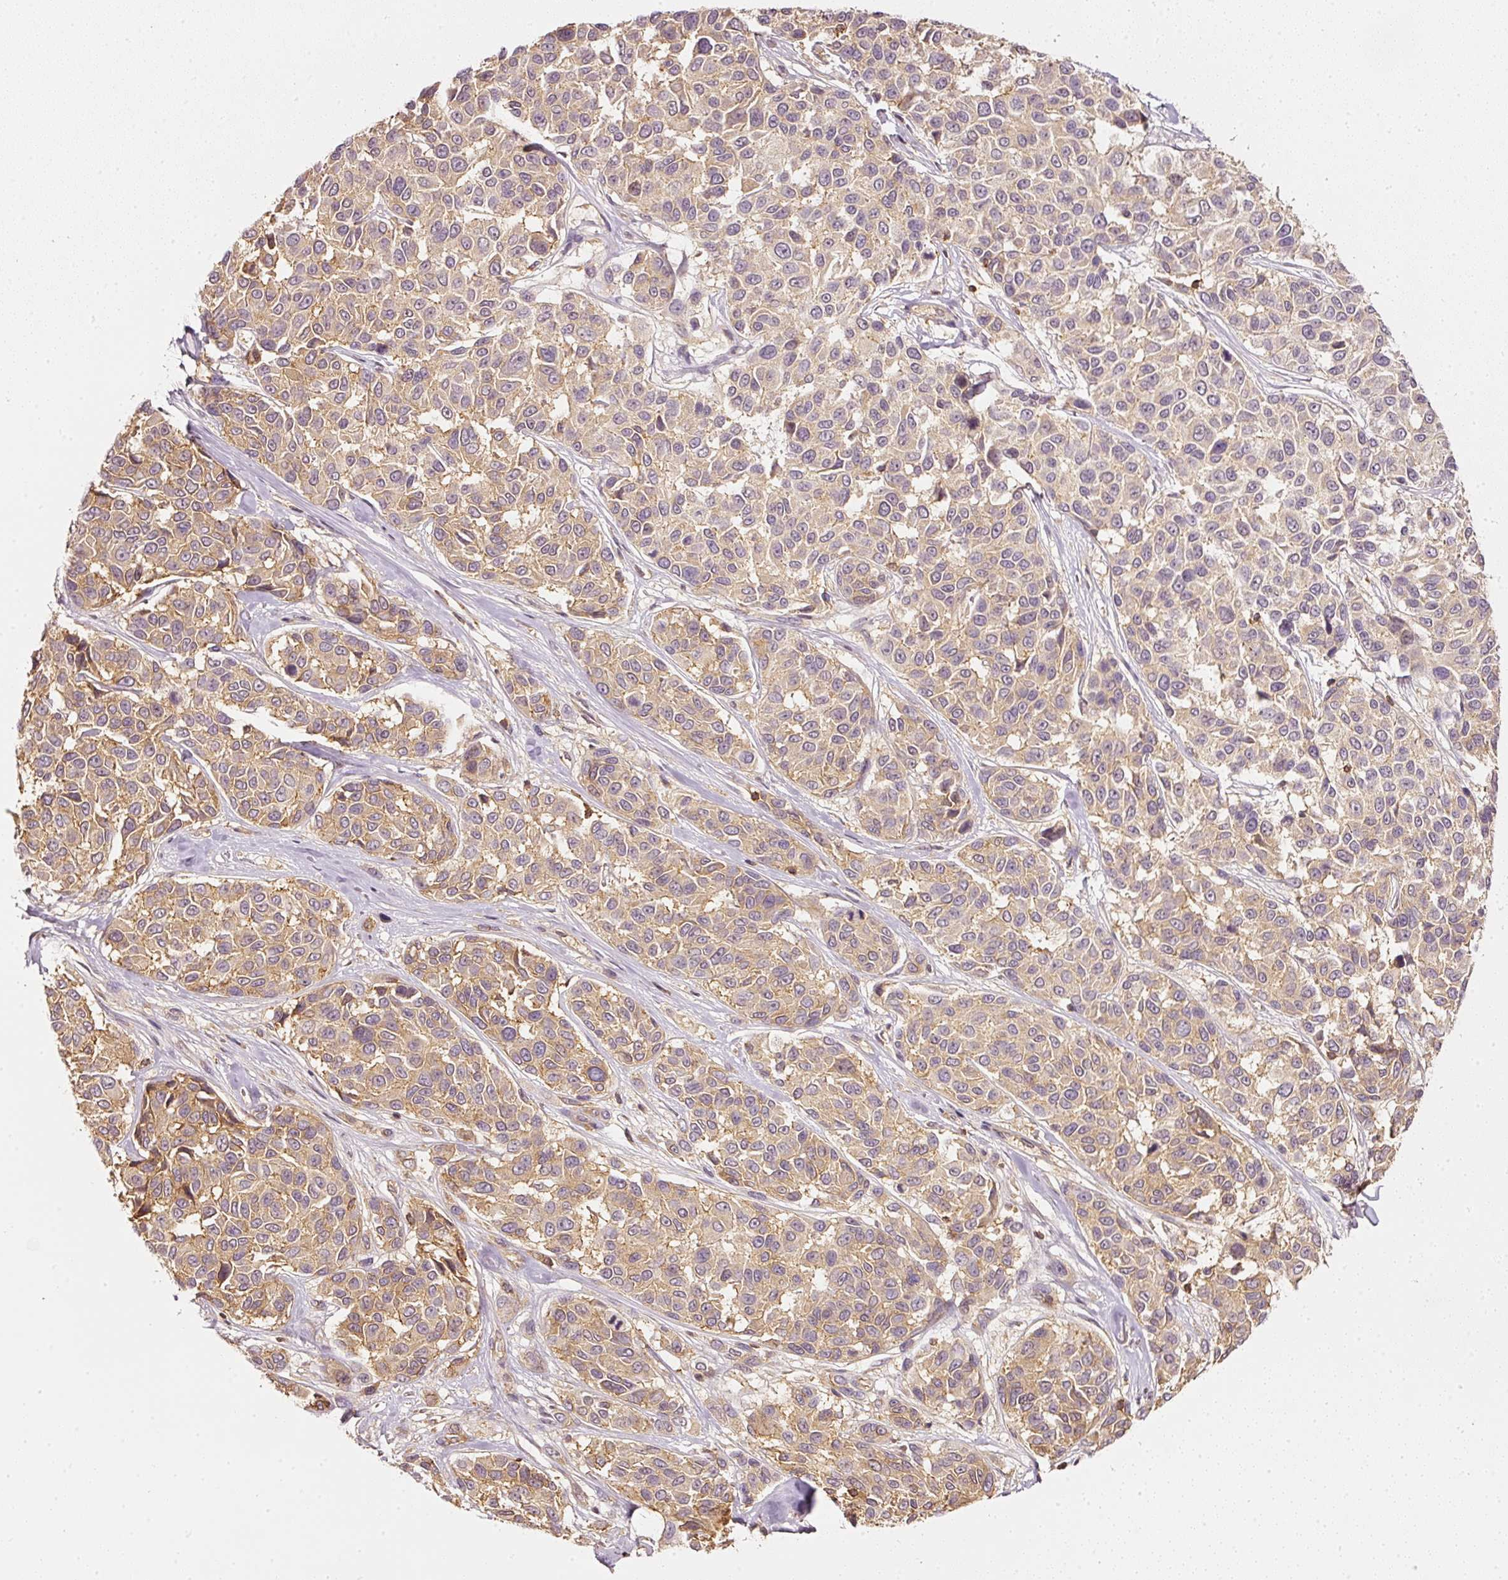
{"staining": {"intensity": "weak", "quantity": "25%-75%", "location": "cytoplasmic/membranous"}, "tissue": "melanoma", "cell_type": "Tumor cells", "image_type": "cancer", "snomed": [{"axis": "morphology", "description": "Malignant melanoma, NOS"}, {"axis": "topography", "description": "Skin"}], "caption": "This image reveals IHC staining of human melanoma, with low weak cytoplasmic/membranous staining in about 25%-75% of tumor cells.", "gene": "EVL", "patient": {"sex": "female", "age": 66}}